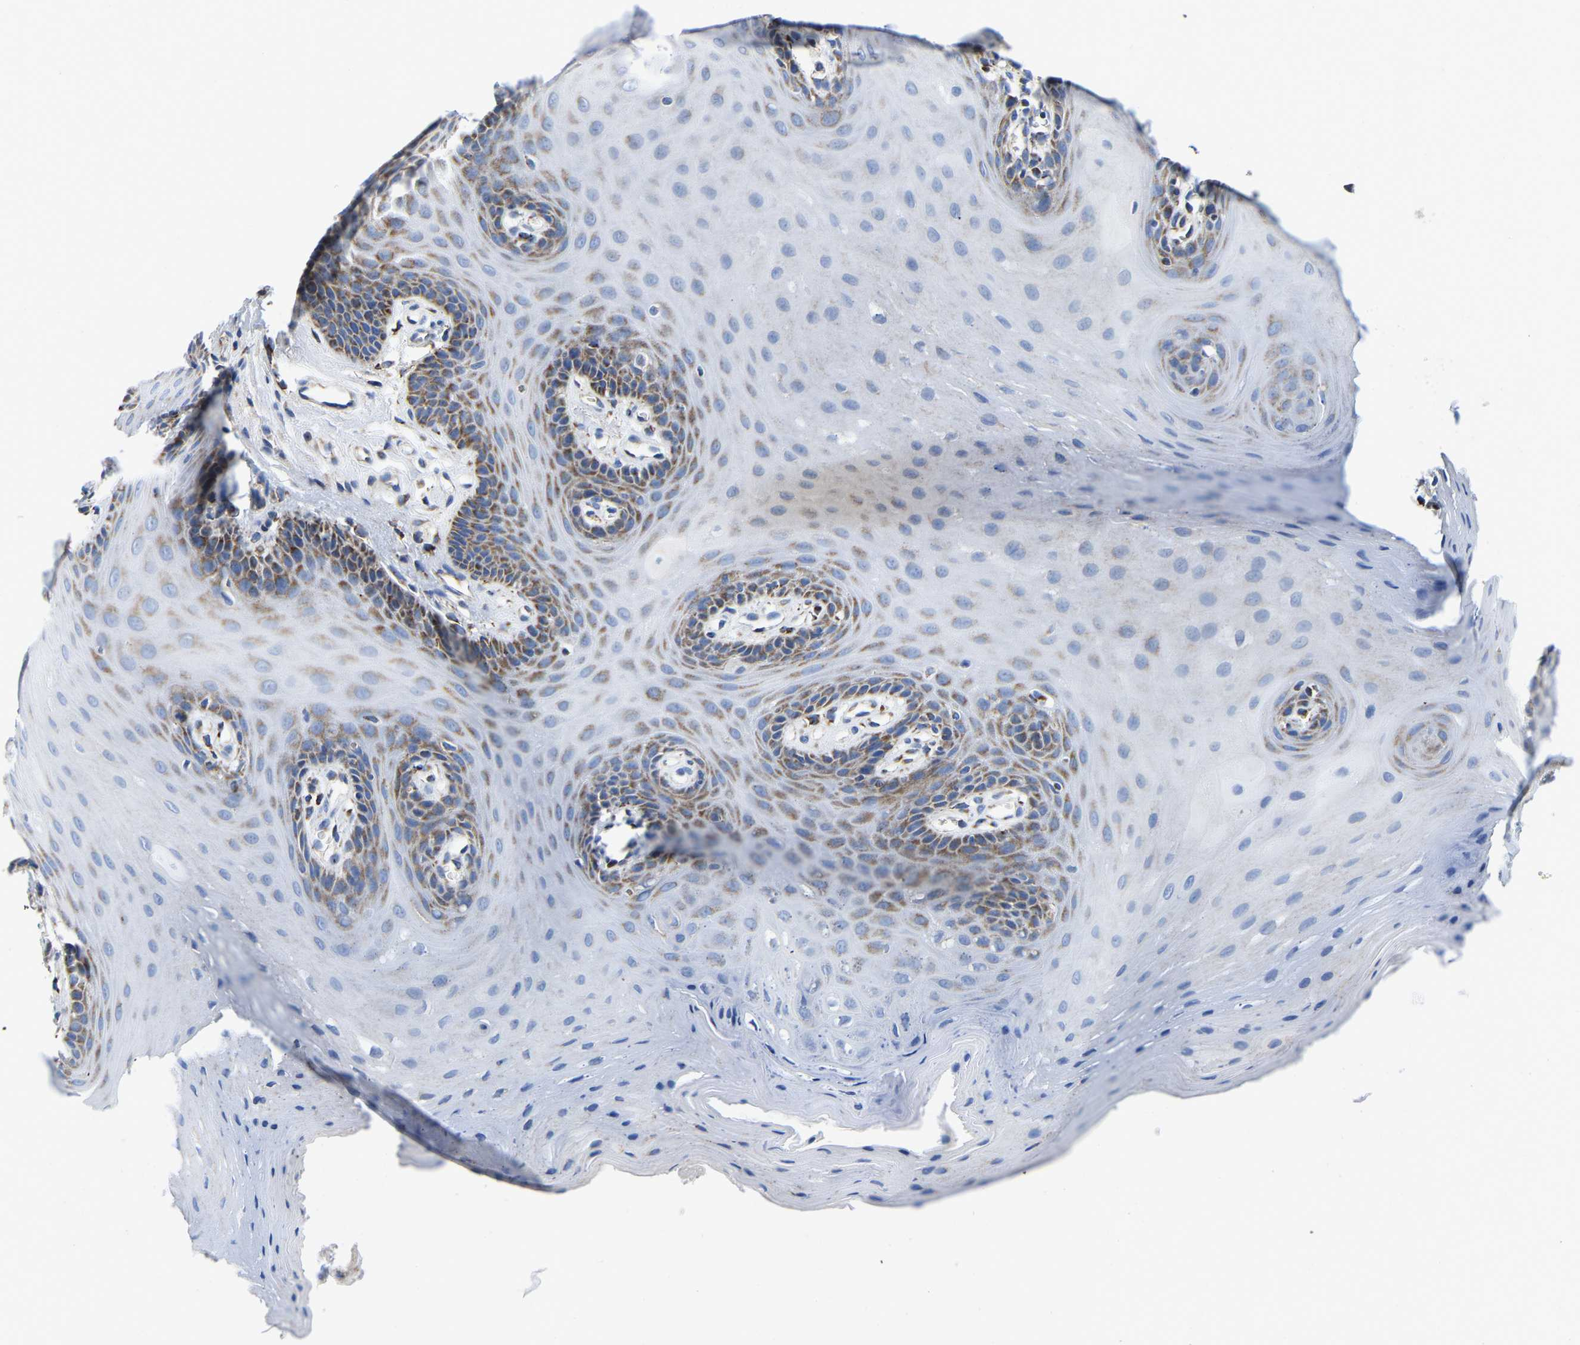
{"staining": {"intensity": "moderate", "quantity": "25%-75%", "location": "cytoplasmic/membranous"}, "tissue": "oral mucosa", "cell_type": "Squamous epithelial cells", "image_type": "normal", "snomed": [{"axis": "morphology", "description": "Normal tissue, NOS"}, {"axis": "morphology", "description": "Squamous cell carcinoma, NOS"}, {"axis": "topography", "description": "Oral tissue"}, {"axis": "topography", "description": "Head-Neck"}], "caption": "High-magnification brightfield microscopy of normal oral mucosa stained with DAB (brown) and counterstained with hematoxylin (blue). squamous epithelial cells exhibit moderate cytoplasmic/membranous positivity is present in about25%-75% of cells. (DAB (3,3'-diaminobenzidine) IHC with brightfield microscopy, high magnification).", "gene": "SFXN1", "patient": {"sex": "male", "age": 71}}